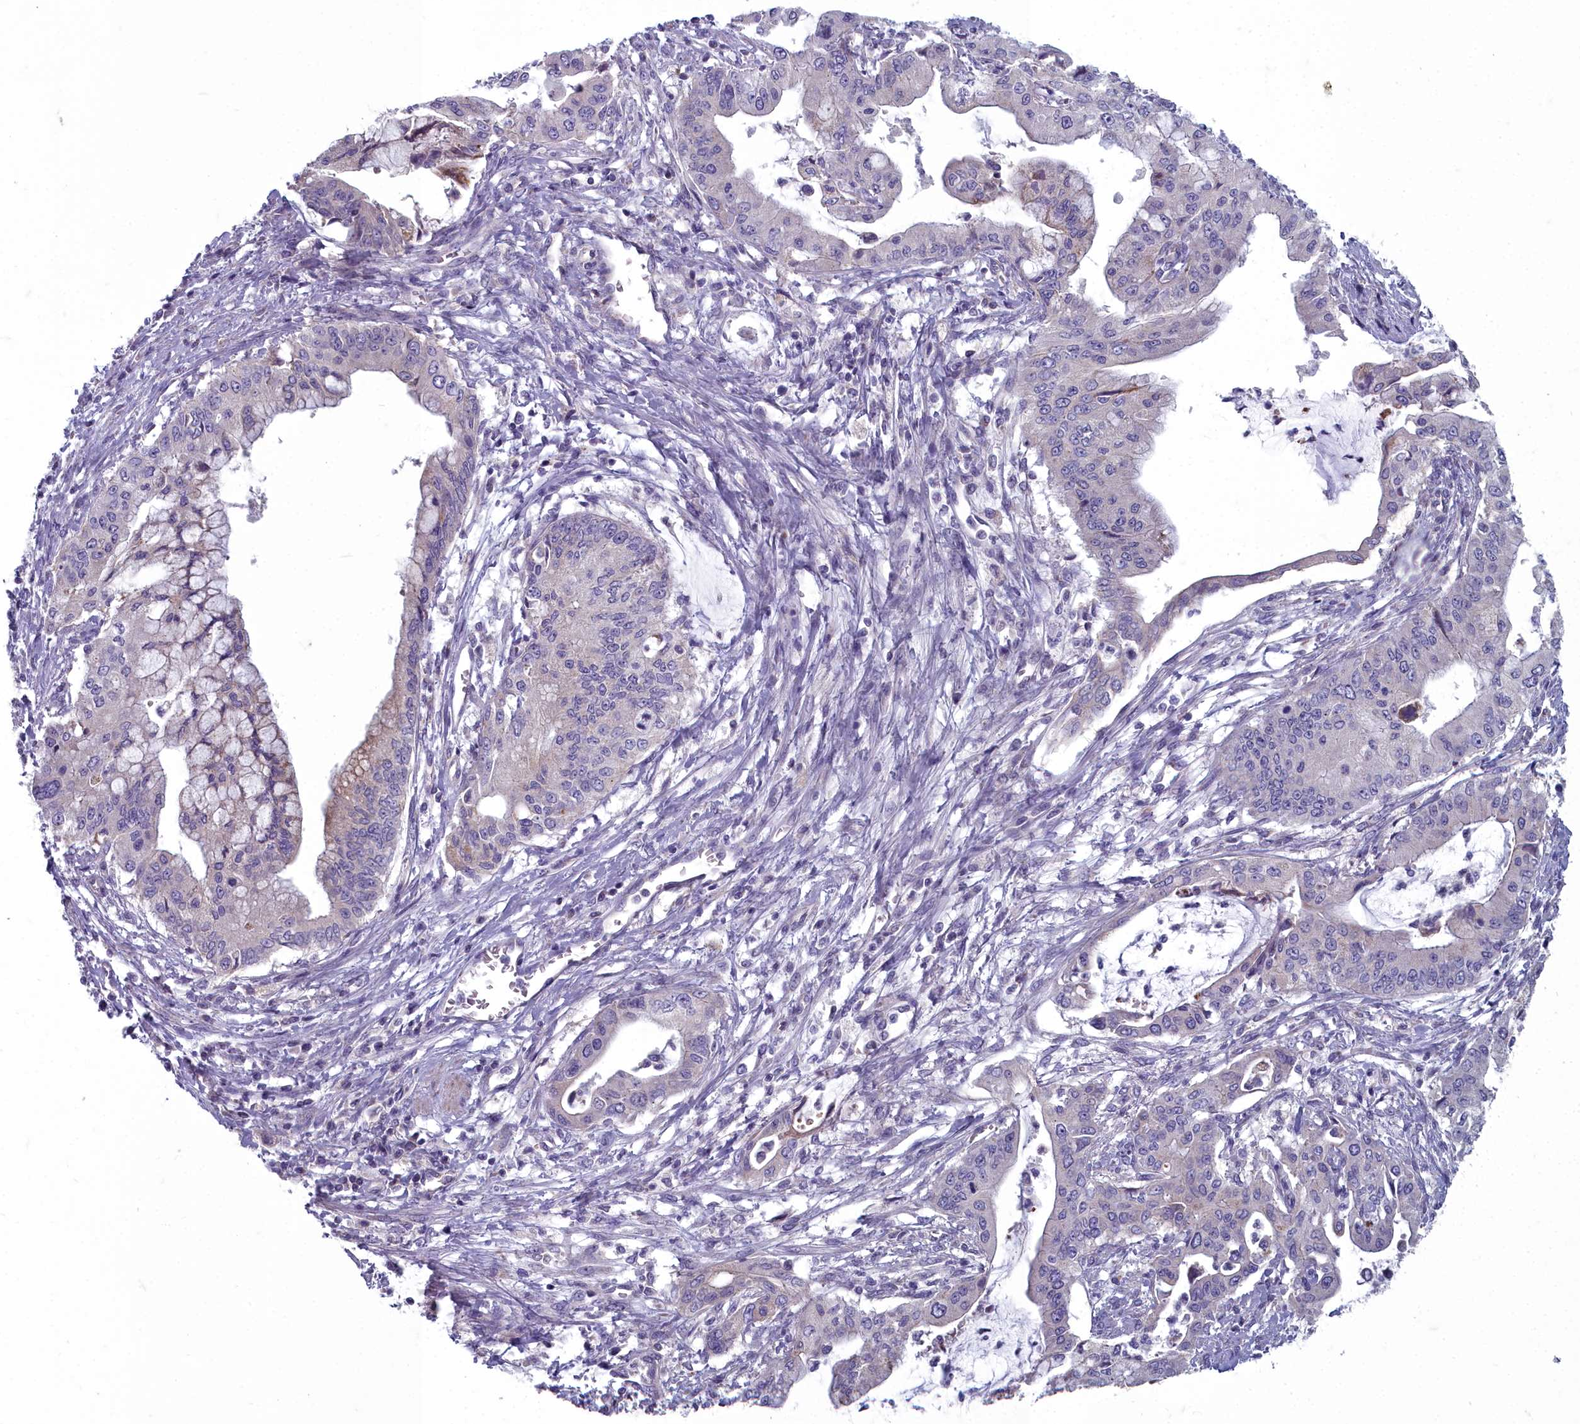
{"staining": {"intensity": "negative", "quantity": "none", "location": "none"}, "tissue": "pancreatic cancer", "cell_type": "Tumor cells", "image_type": "cancer", "snomed": [{"axis": "morphology", "description": "Adenocarcinoma, NOS"}, {"axis": "topography", "description": "Pancreas"}], "caption": "An immunohistochemistry photomicrograph of pancreatic cancer (adenocarcinoma) is shown. There is no staining in tumor cells of pancreatic cancer (adenocarcinoma). (Brightfield microscopy of DAB (3,3'-diaminobenzidine) immunohistochemistry at high magnification).", "gene": "INSYN2A", "patient": {"sex": "male", "age": 46}}